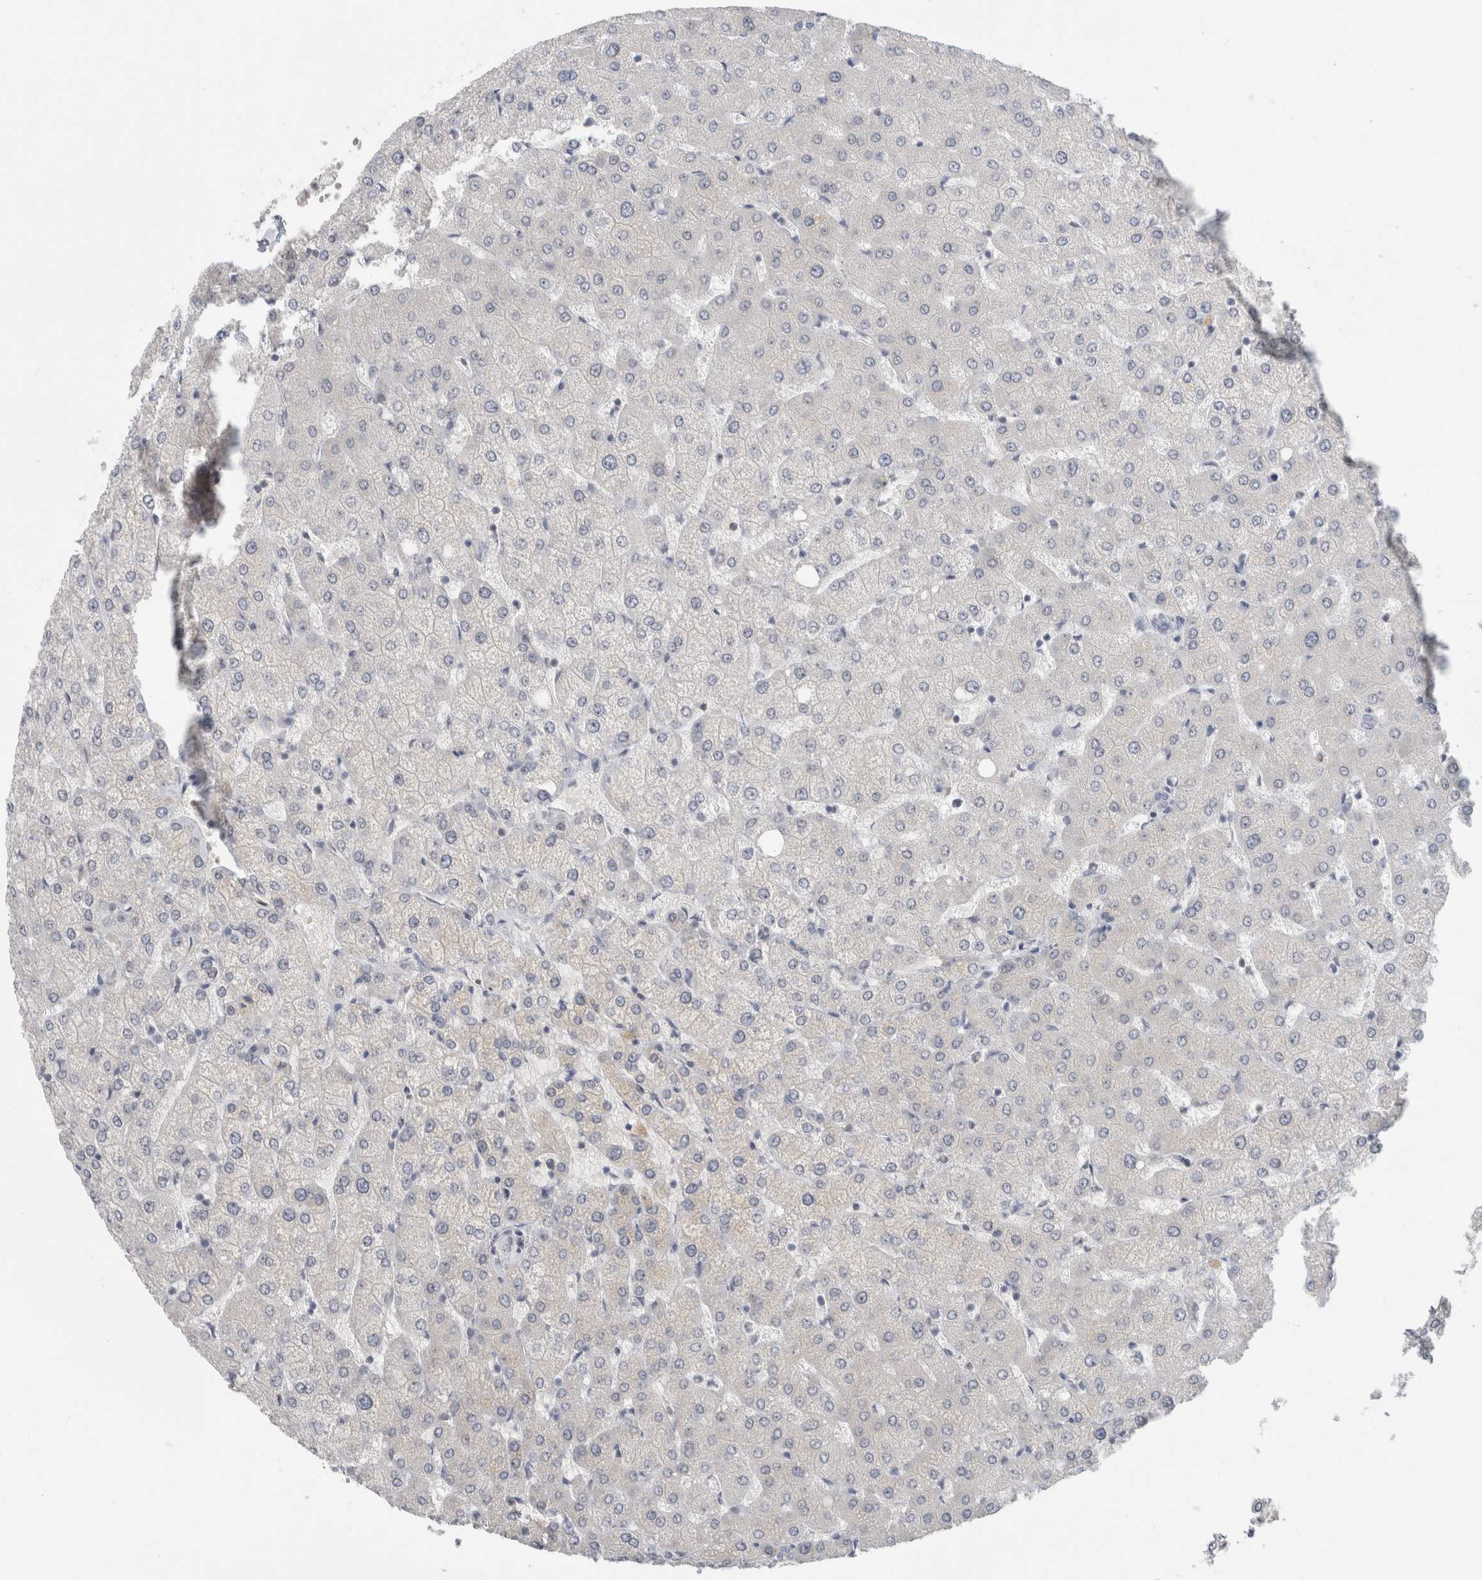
{"staining": {"intensity": "negative", "quantity": "none", "location": "none"}, "tissue": "liver", "cell_type": "Cholangiocytes", "image_type": "normal", "snomed": [{"axis": "morphology", "description": "Normal tissue, NOS"}, {"axis": "topography", "description": "Liver"}], "caption": "This is a histopathology image of immunohistochemistry staining of unremarkable liver, which shows no expression in cholangiocytes.", "gene": "FMR1NB", "patient": {"sex": "female", "age": 54}}